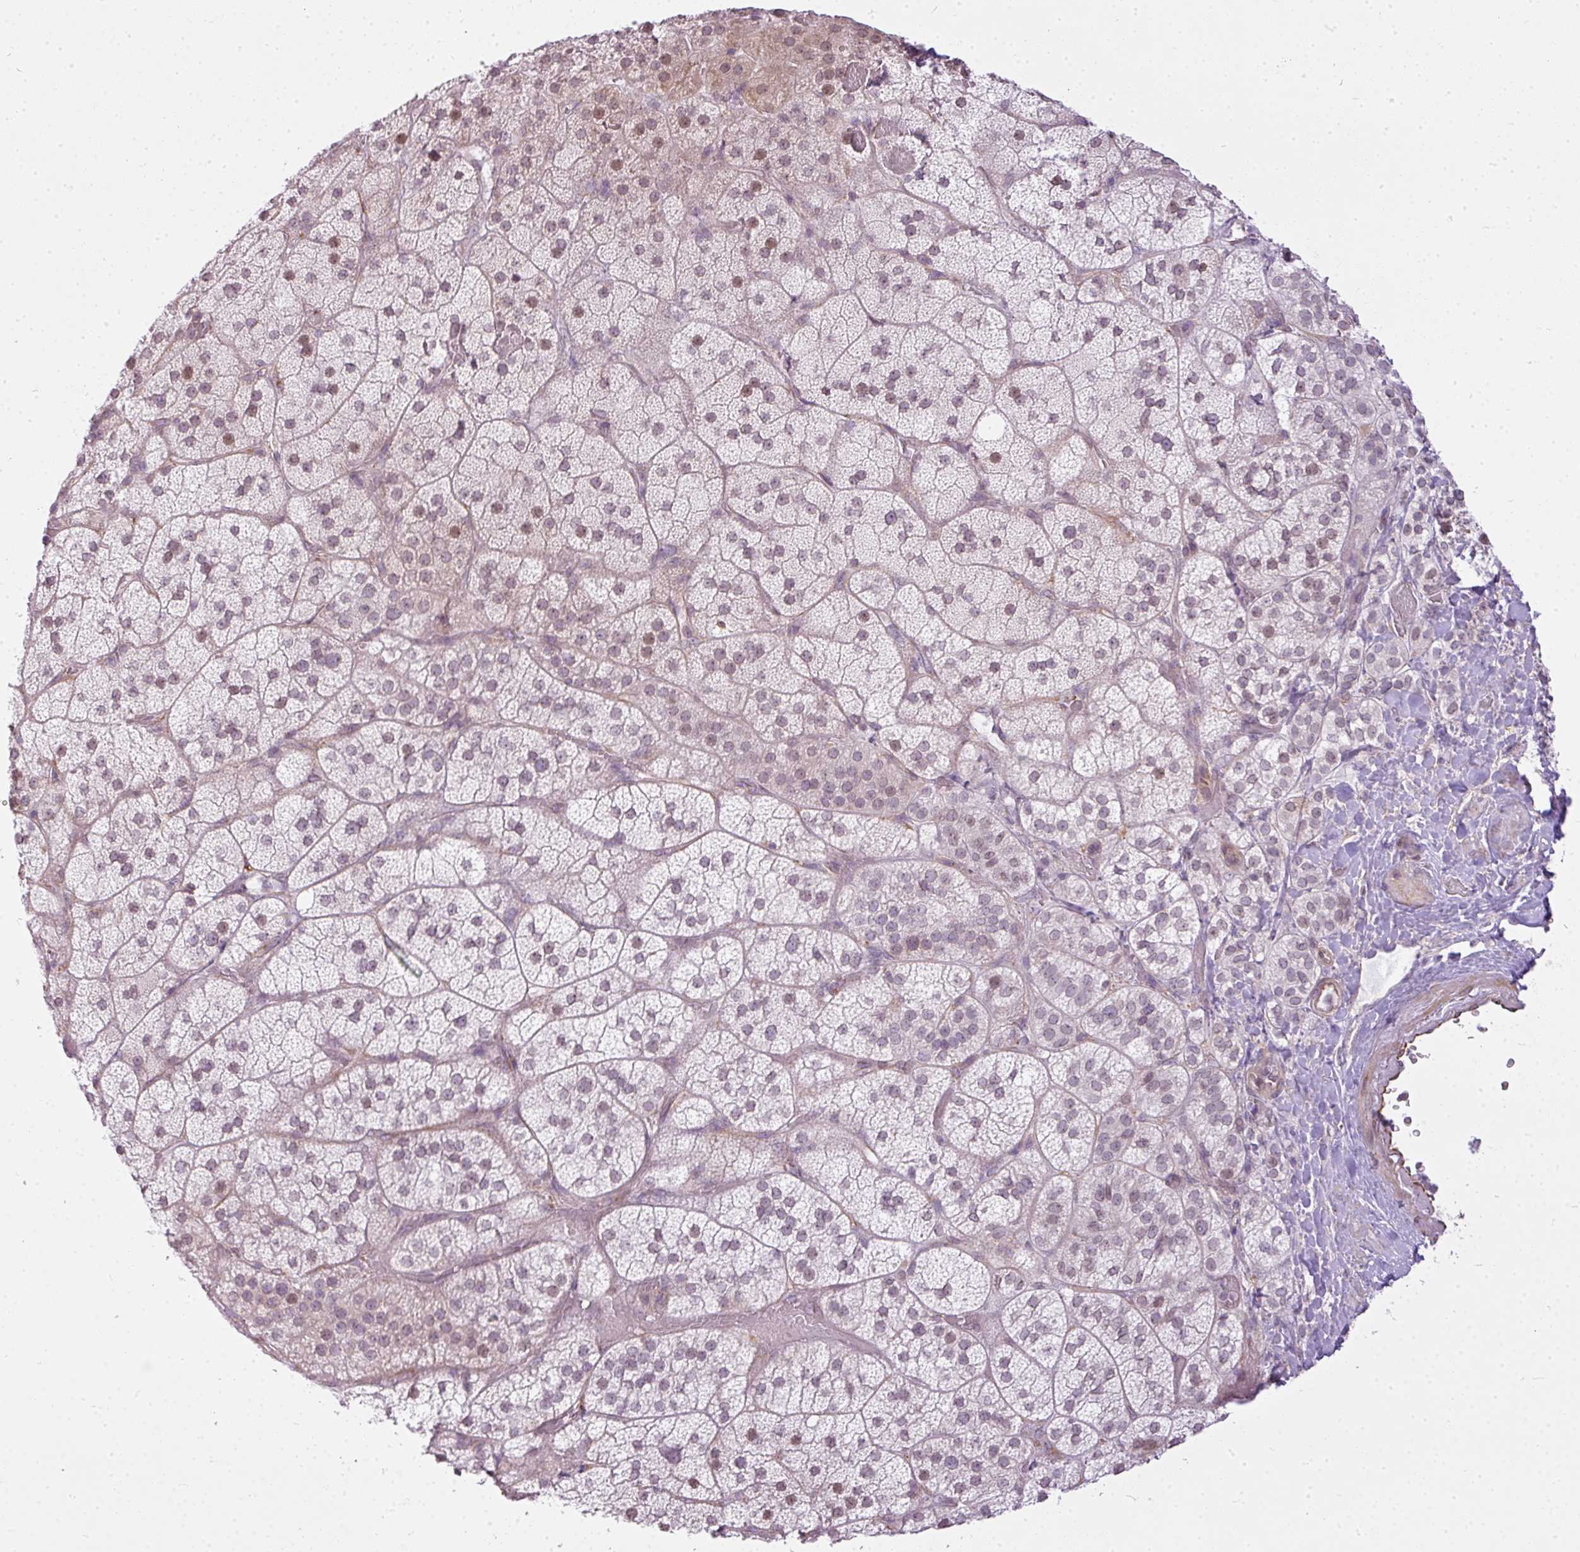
{"staining": {"intensity": "weak", "quantity": "<25%", "location": "nuclear"}, "tissue": "adrenal gland", "cell_type": "Glandular cells", "image_type": "normal", "snomed": [{"axis": "morphology", "description": "Normal tissue, NOS"}, {"axis": "topography", "description": "Adrenal gland"}], "caption": "Immunohistochemical staining of normal human adrenal gland shows no significant staining in glandular cells.", "gene": "COX18", "patient": {"sex": "male", "age": 57}}